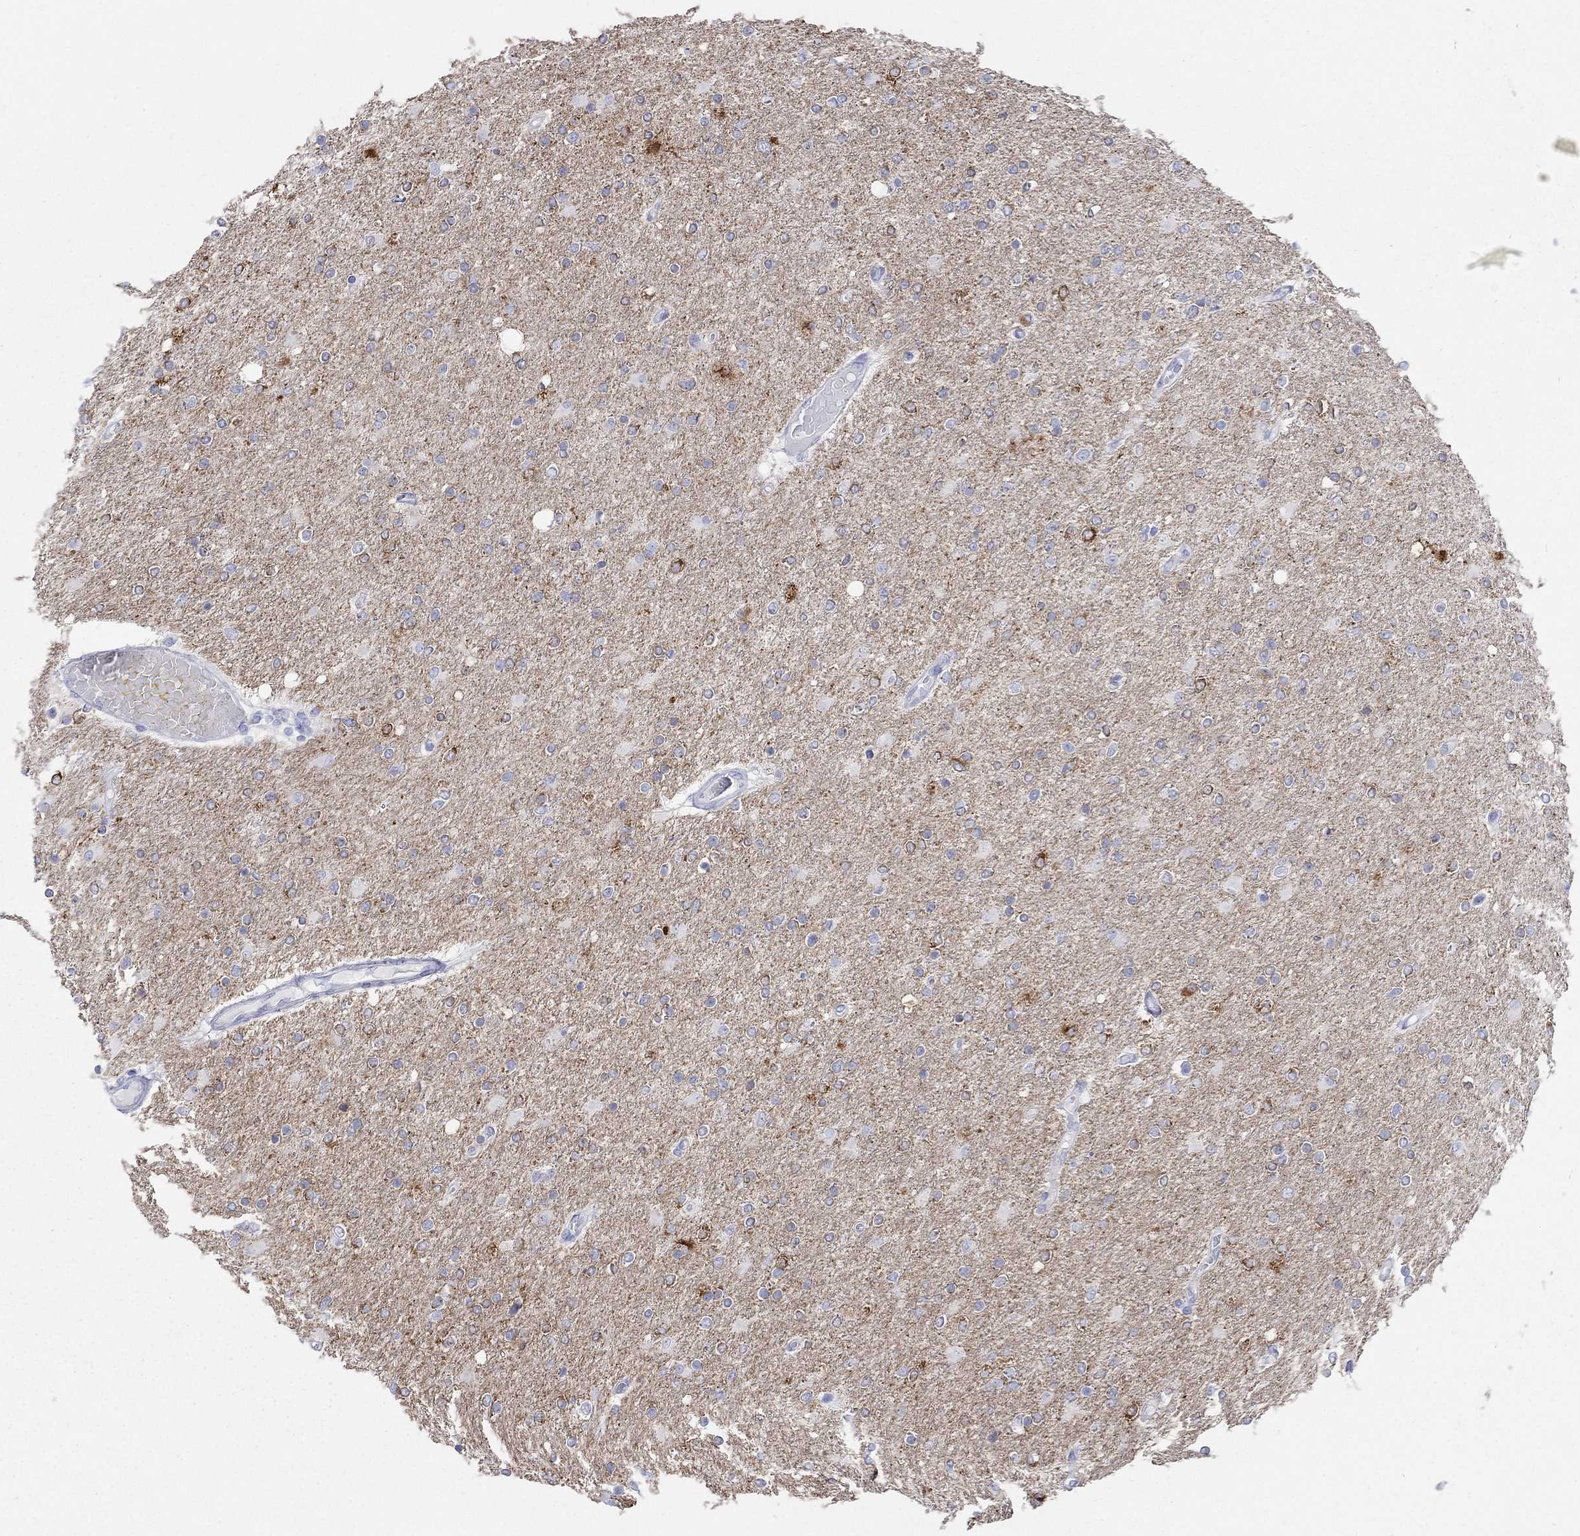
{"staining": {"intensity": "strong", "quantity": "<25%", "location": "cytoplasmic/membranous"}, "tissue": "glioma", "cell_type": "Tumor cells", "image_type": "cancer", "snomed": [{"axis": "morphology", "description": "Glioma, malignant, High grade"}, {"axis": "topography", "description": "Cerebral cortex"}], "caption": "DAB immunohistochemical staining of glioma exhibits strong cytoplasmic/membranous protein positivity in approximately <25% of tumor cells.", "gene": "SPATA9", "patient": {"sex": "male", "age": 70}}